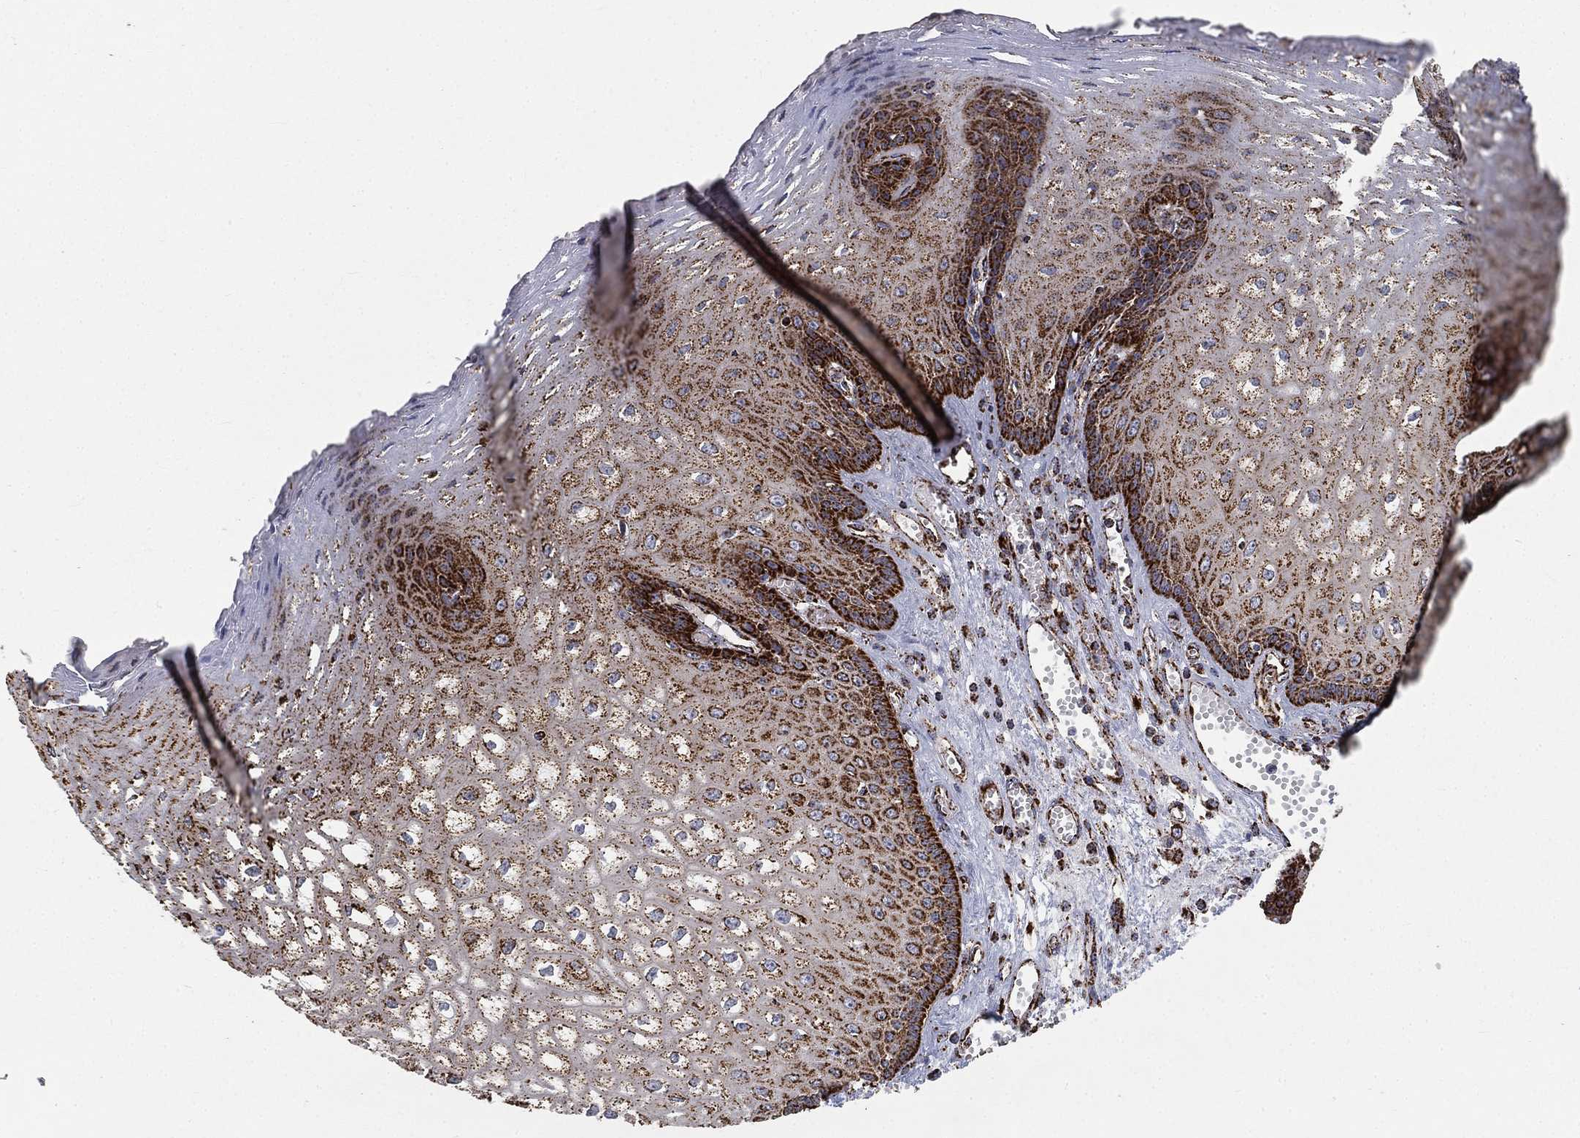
{"staining": {"intensity": "strong", "quantity": "25%-75%", "location": "cytoplasmic/membranous"}, "tissue": "esophagus", "cell_type": "Squamous epithelial cells", "image_type": "normal", "snomed": [{"axis": "morphology", "description": "Normal tissue, NOS"}, {"axis": "topography", "description": "Esophagus"}], "caption": "Immunohistochemical staining of unremarkable human esophagus displays 25%-75% levels of strong cytoplasmic/membranous protein positivity in approximately 25%-75% of squamous epithelial cells.", "gene": "SLC38A7", "patient": {"sex": "male", "age": 58}}